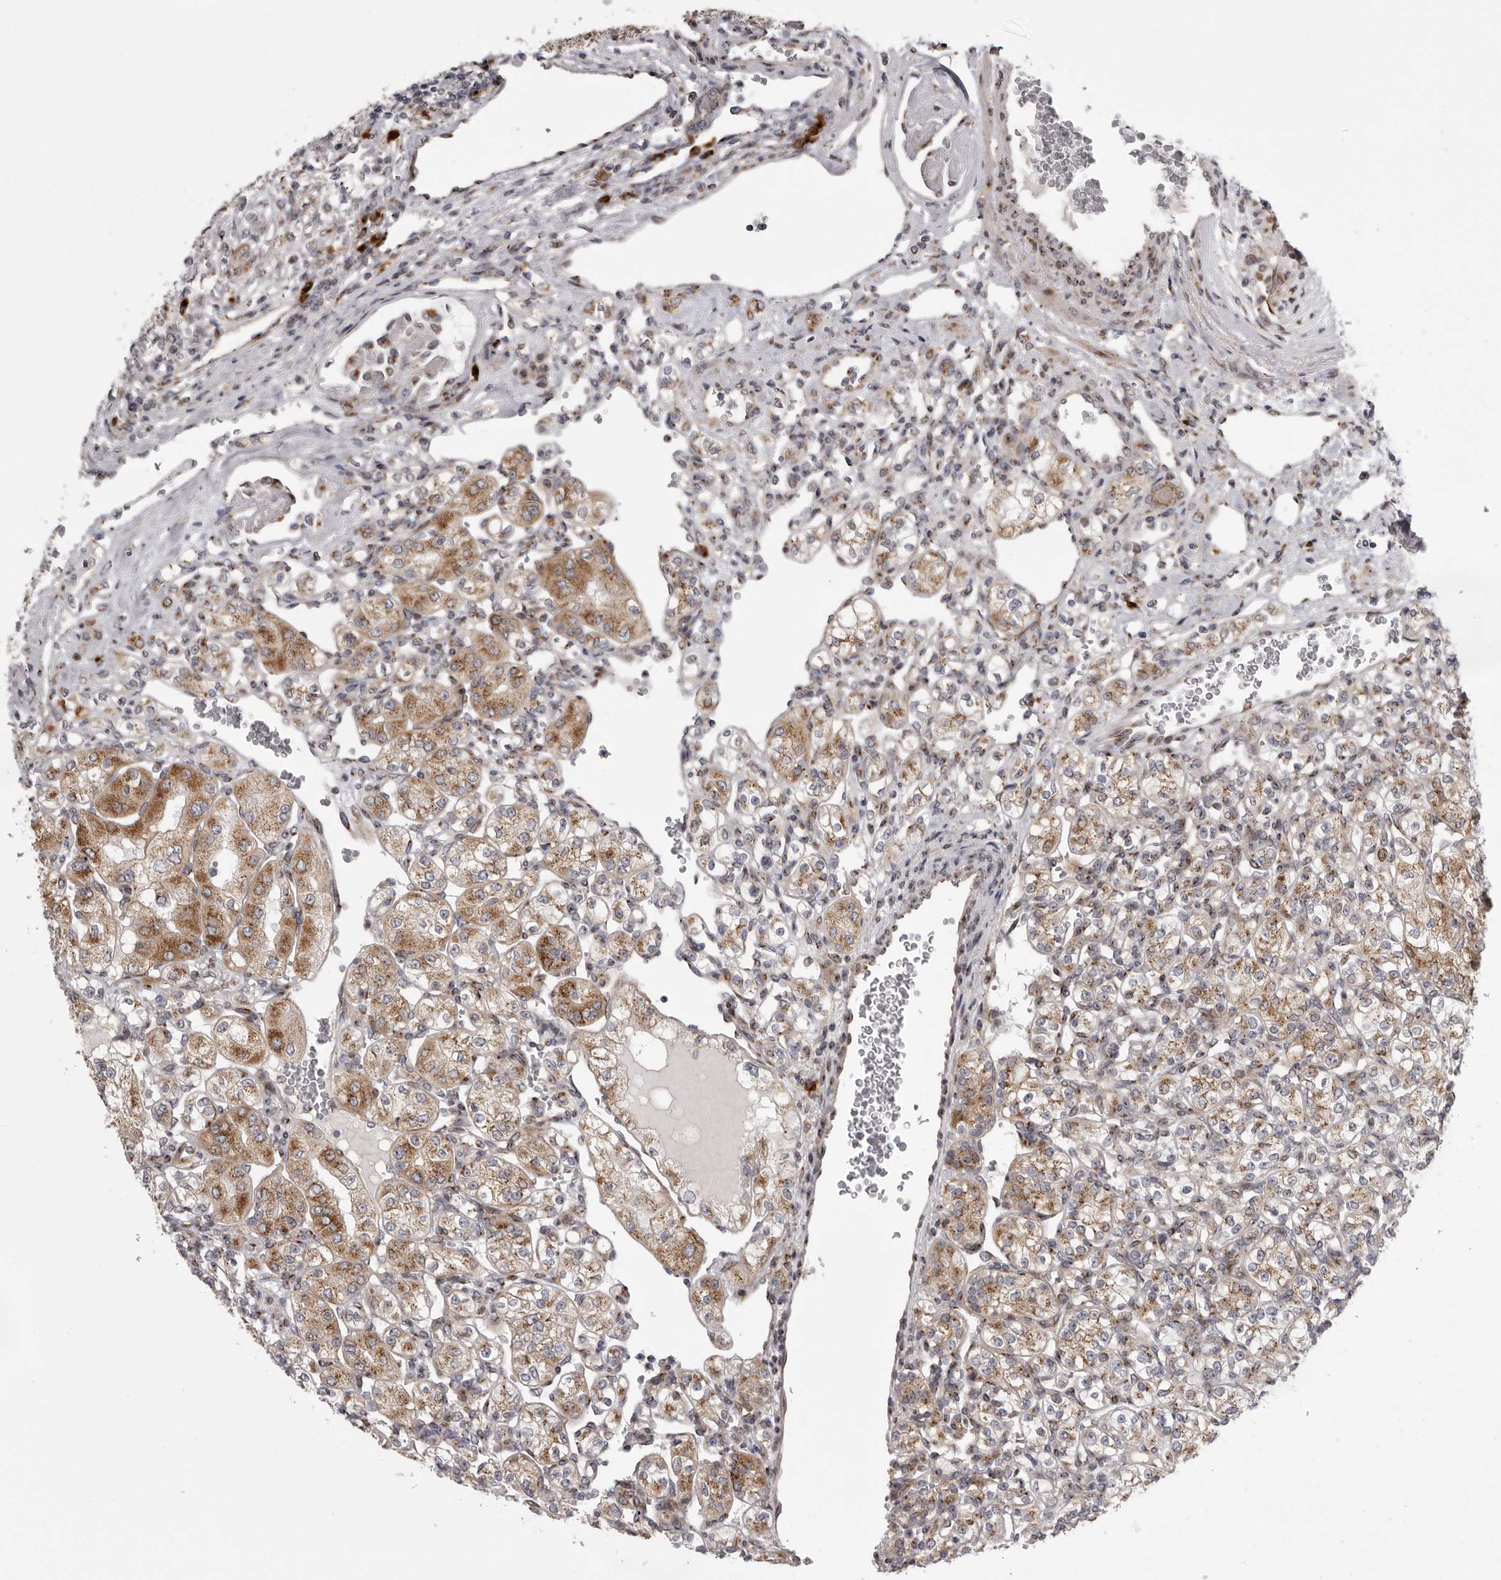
{"staining": {"intensity": "moderate", "quantity": ">75%", "location": "cytoplasmic/membranous"}, "tissue": "renal cancer", "cell_type": "Tumor cells", "image_type": "cancer", "snomed": [{"axis": "morphology", "description": "Adenocarcinoma, NOS"}, {"axis": "topography", "description": "Kidney"}], "caption": "About >75% of tumor cells in human renal adenocarcinoma show moderate cytoplasmic/membranous protein staining as visualized by brown immunohistochemical staining.", "gene": "WDR47", "patient": {"sex": "male", "age": 77}}